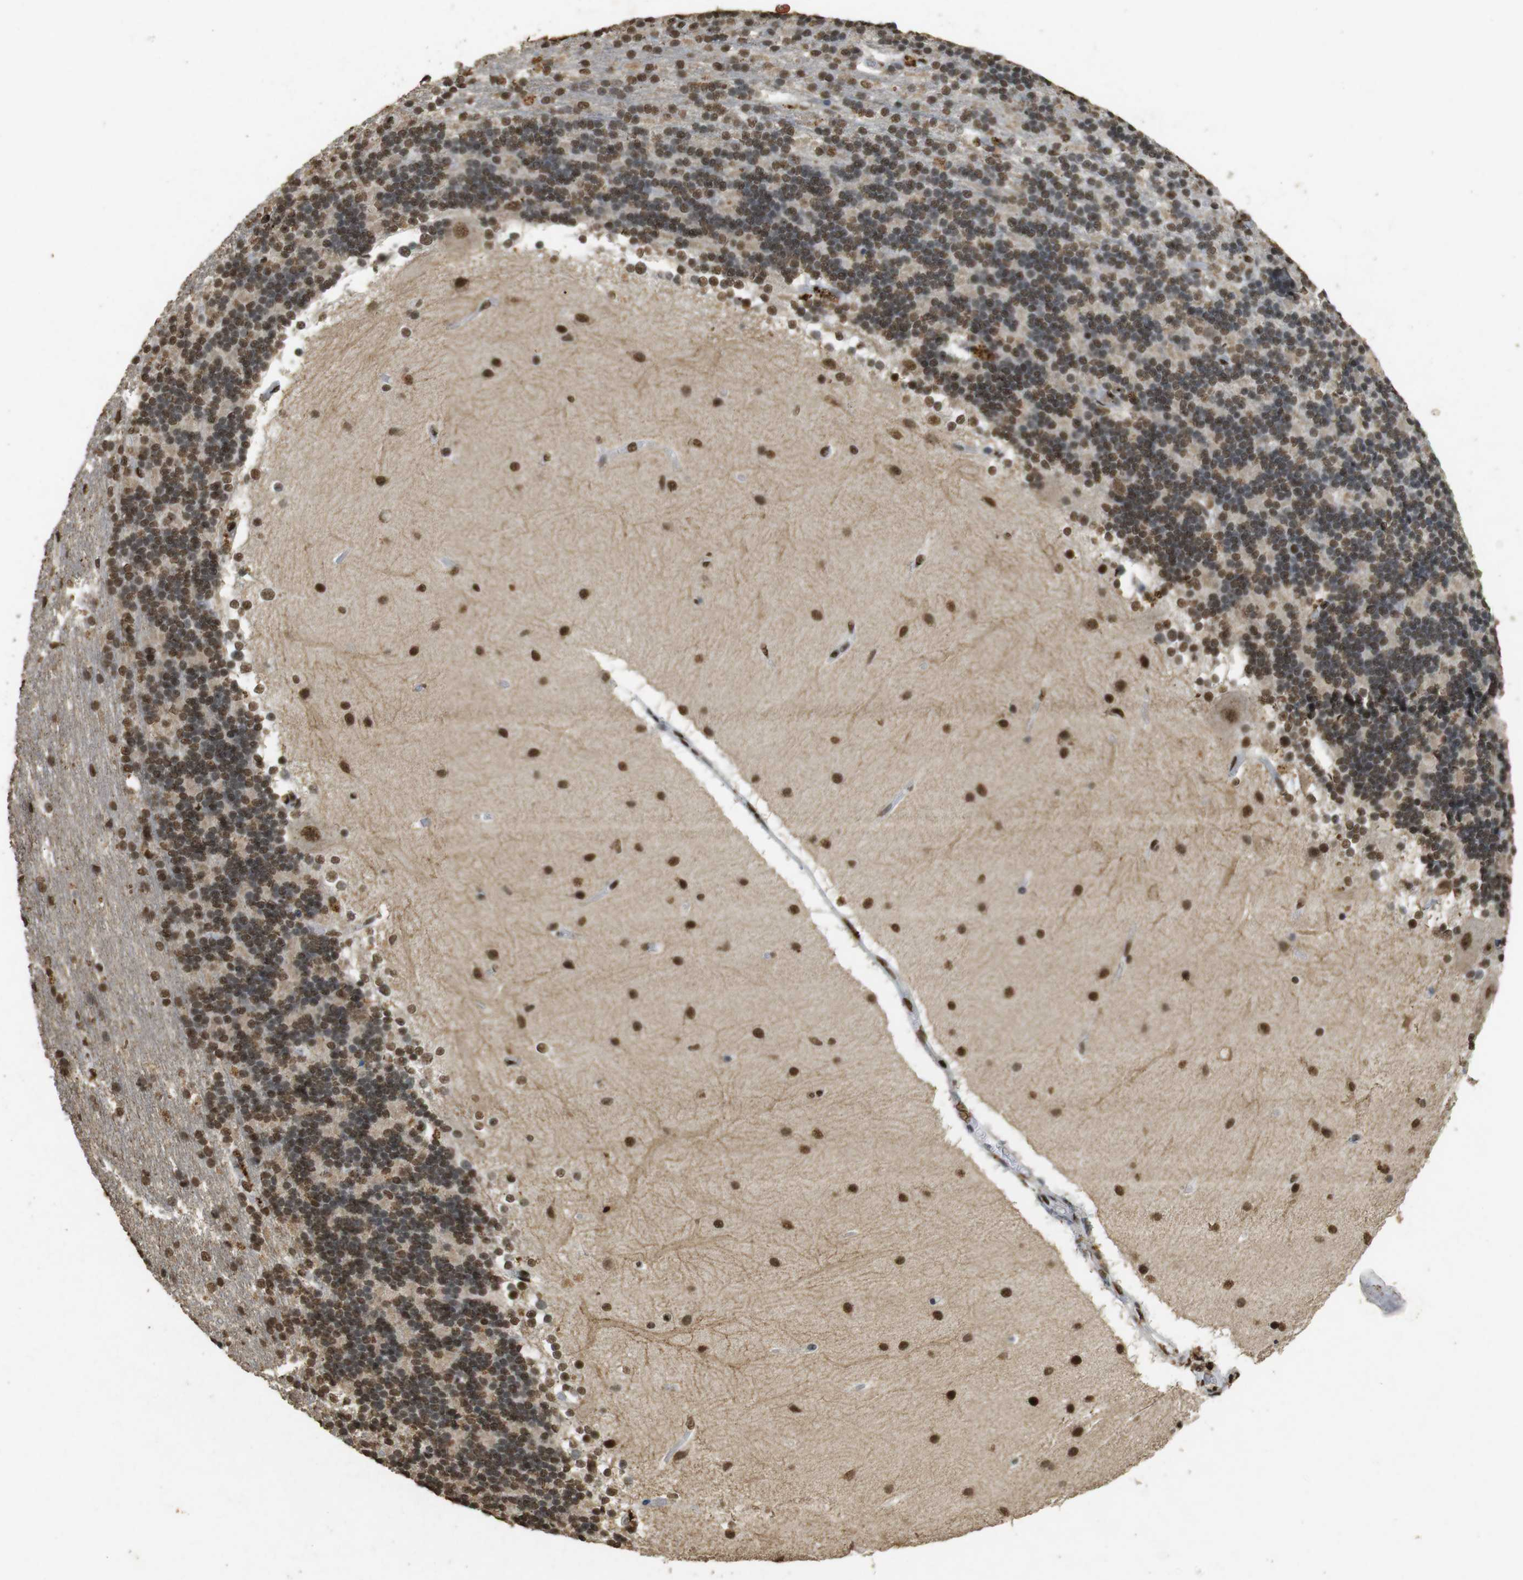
{"staining": {"intensity": "moderate", "quantity": ">75%", "location": "nuclear"}, "tissue": "cerebellum", "cell_type": "Cells in granular layer", "image_type": "normal", "snomed": [{"axis": "morphology", "description": "Normal tissue, NOS"}, {"axis": "topography", "description": "Cerebellum"}], "caption": "Immunohistochemical staining of benign human cerebellum exhibits moderate nuclear protein staining in approximately >75% of cells in granular layer. (Brightfield microscopy of DAB IHC at high magnification).", "gene": "GATA4", "patient": {"sex": "female", "age": 54}}